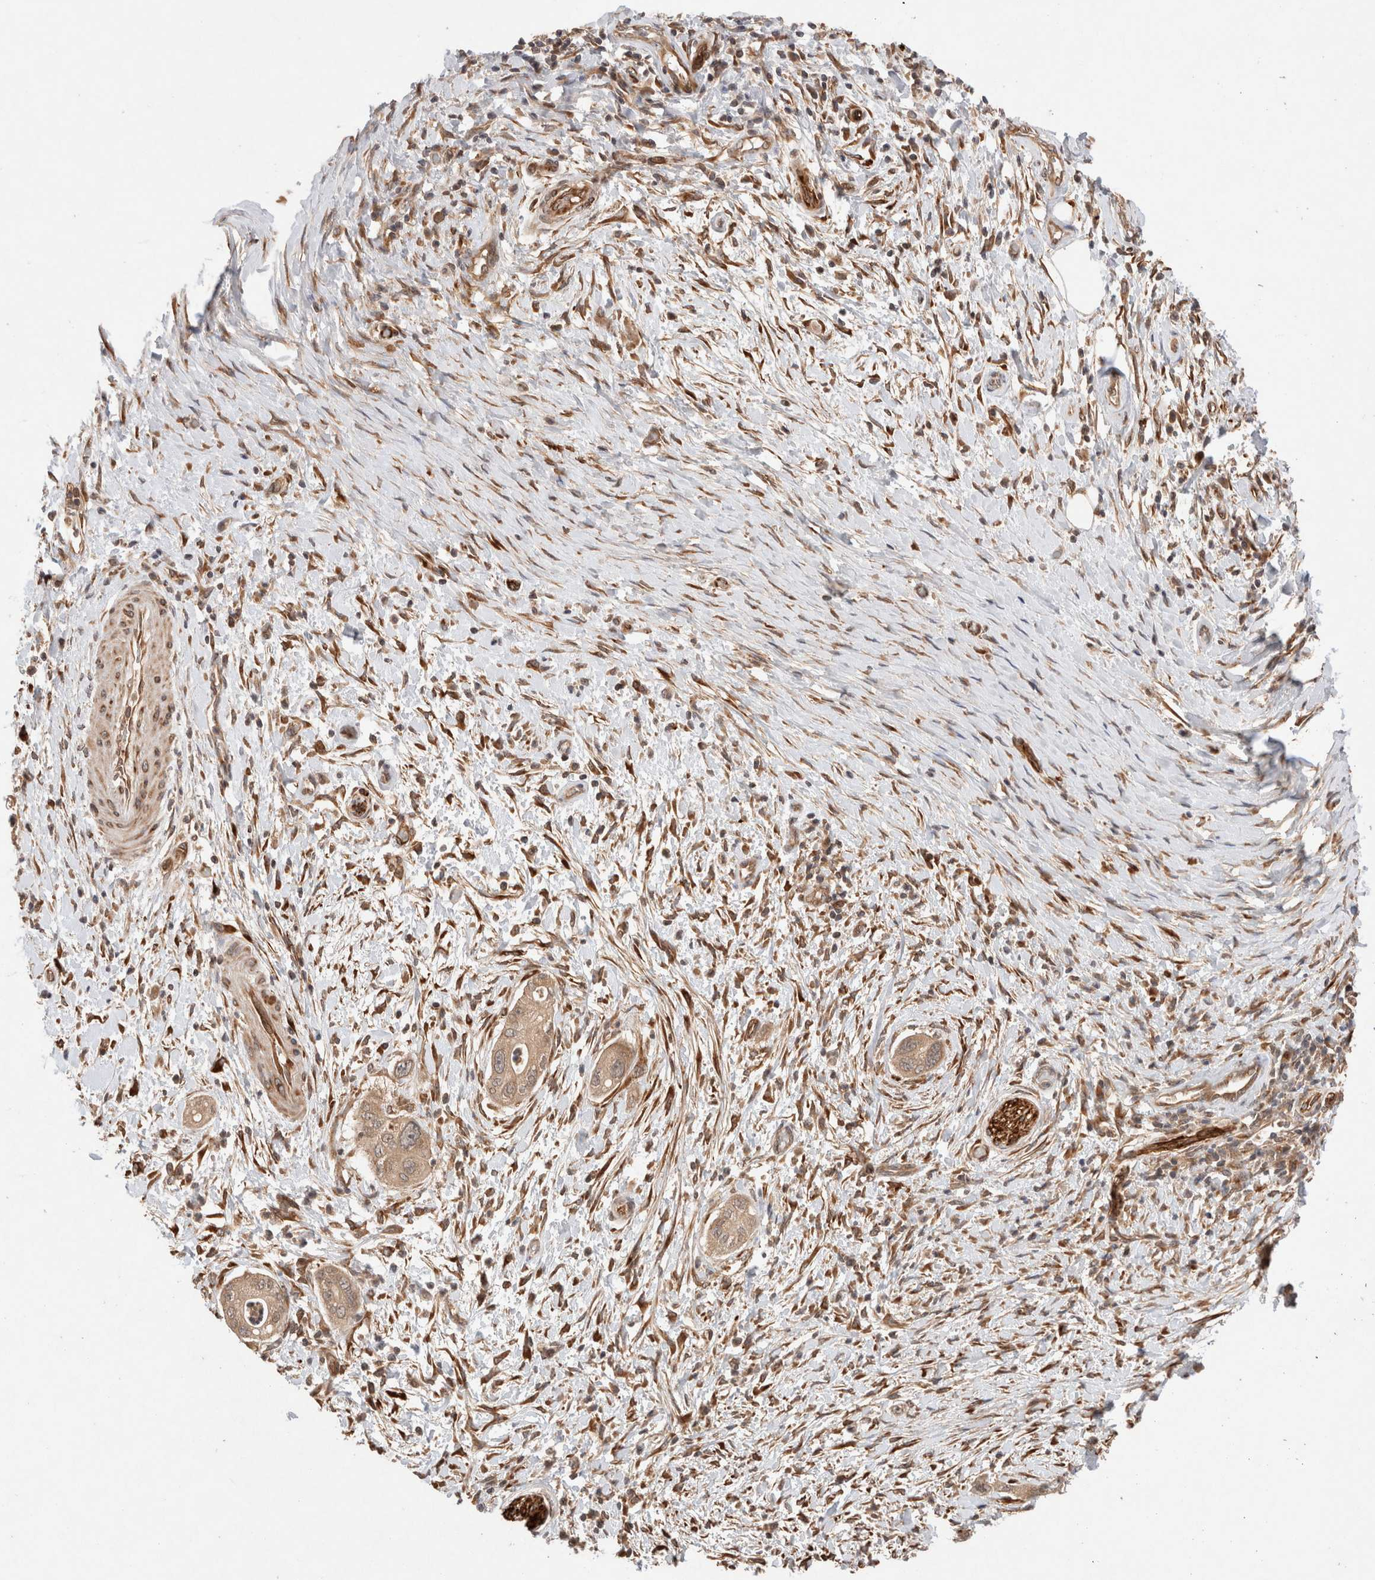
{"staining": {"intensity": "moderate", "quantity": ">75%", "location": "cytoplasmic/membranous"}, "tissue": "pancreatic cancer", "cell_type": "Tumor cells", "image_type": "cancer", "snomed": [{"axis": "morphology", "description": "Adenocarcinoma, NOS"}, {"axis": "topography", "description": "Pancreas"}], "caption": "Immunohistochemical staining of pancreatic cancer exhibits moderate cytoplasmic/membranous protein staining in about >75% of tumor cells.", "gene": "KLHL20", "patient": {"sex": "male", "age": 58}}